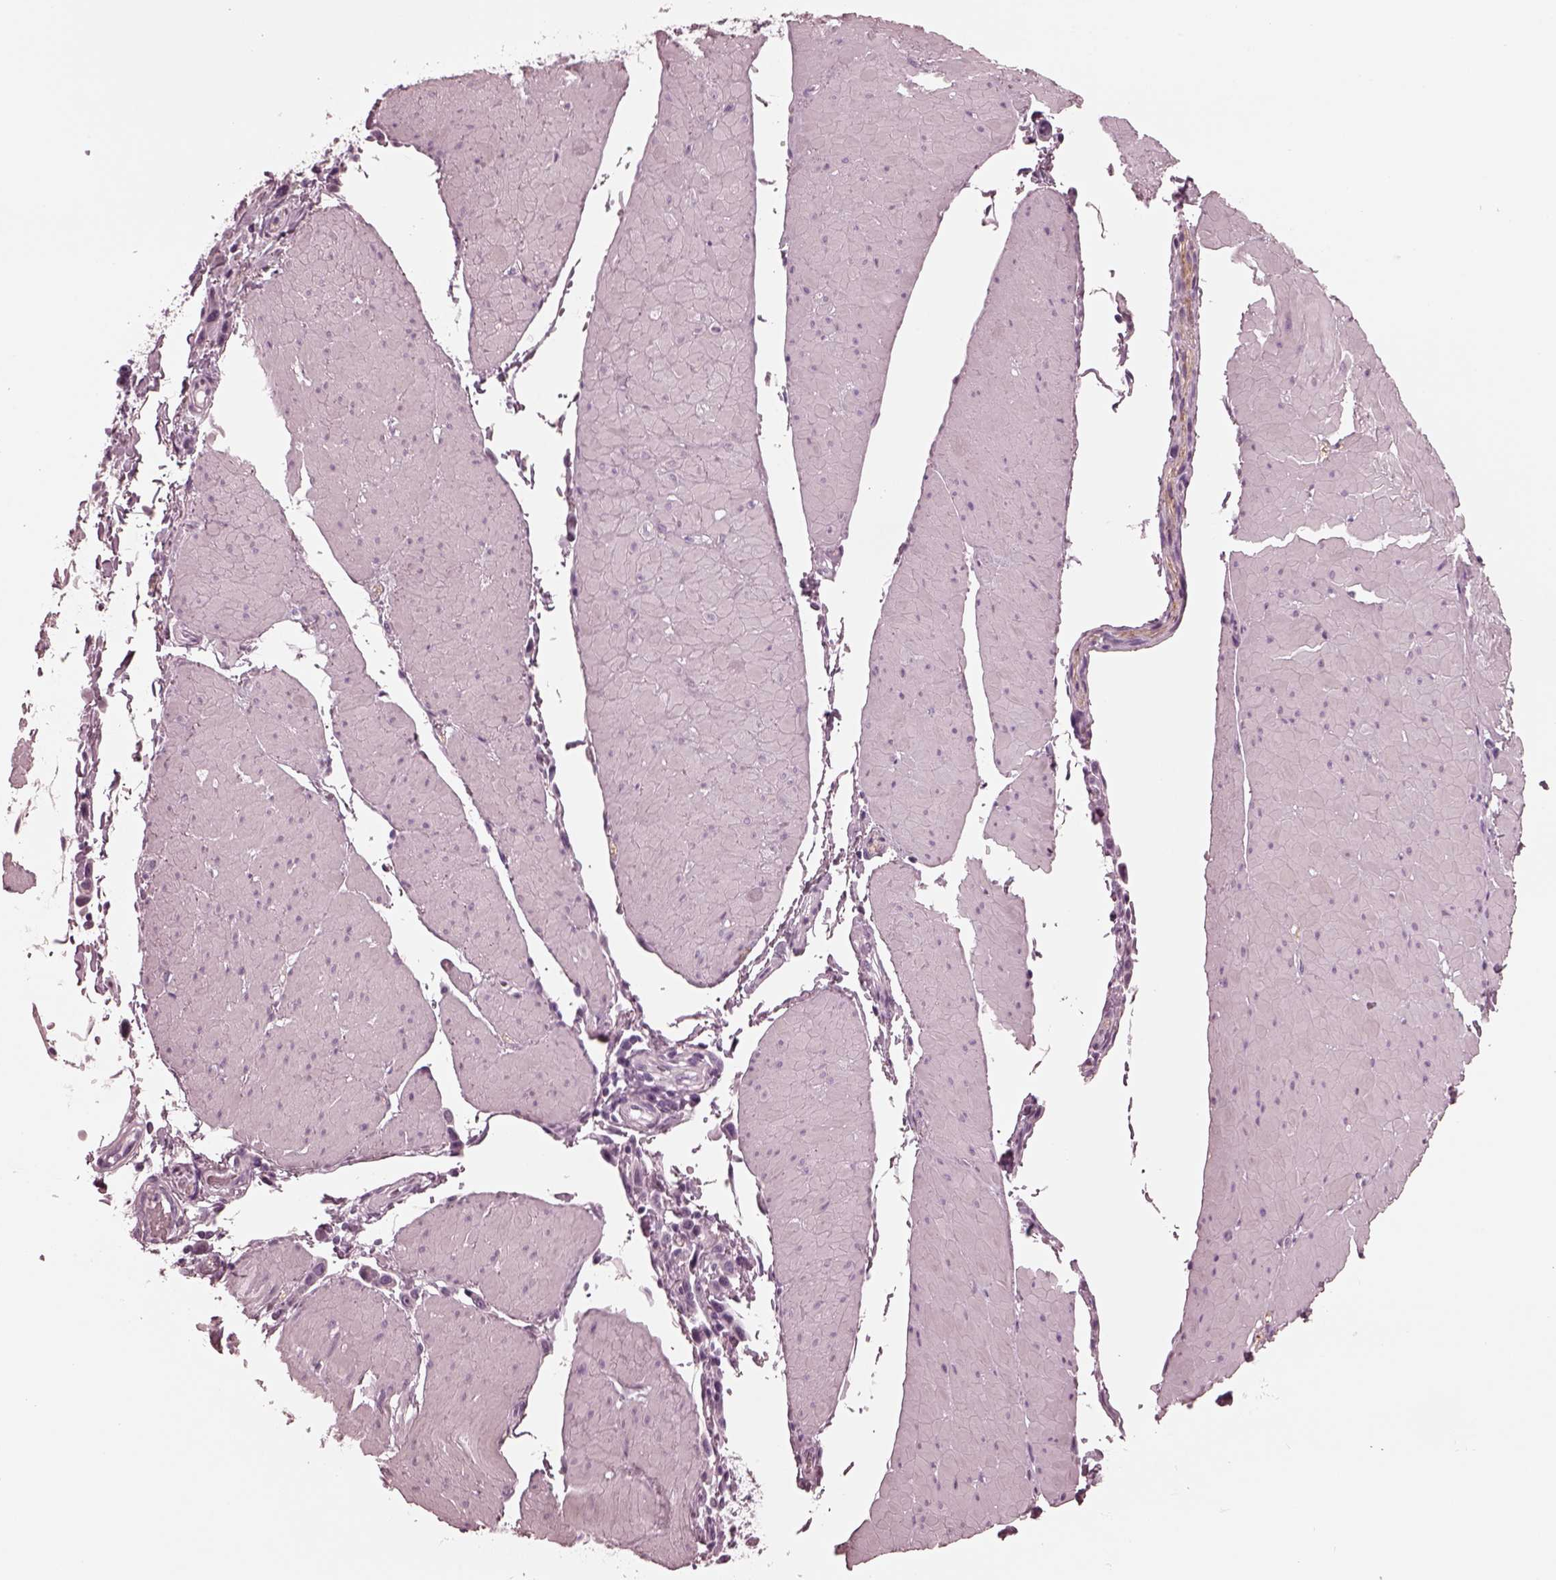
{"staining": {"intensity": "negative", "quantity": "none", "location": "none"}, "tissue": "stomach cancer", "cell_type": "Tumor cells", "image_type": "cancer", "snomed": [{"axis": "morphology", "description": "Adenocarcinoma, NOS"}, {"axis": "topography", "description": "Stomach"}], "caption": "Tumor cells show no significant protein positivity in stomach cancer.", "gene": "GRM6", "patient": {"sex": "male", "age": 47}}